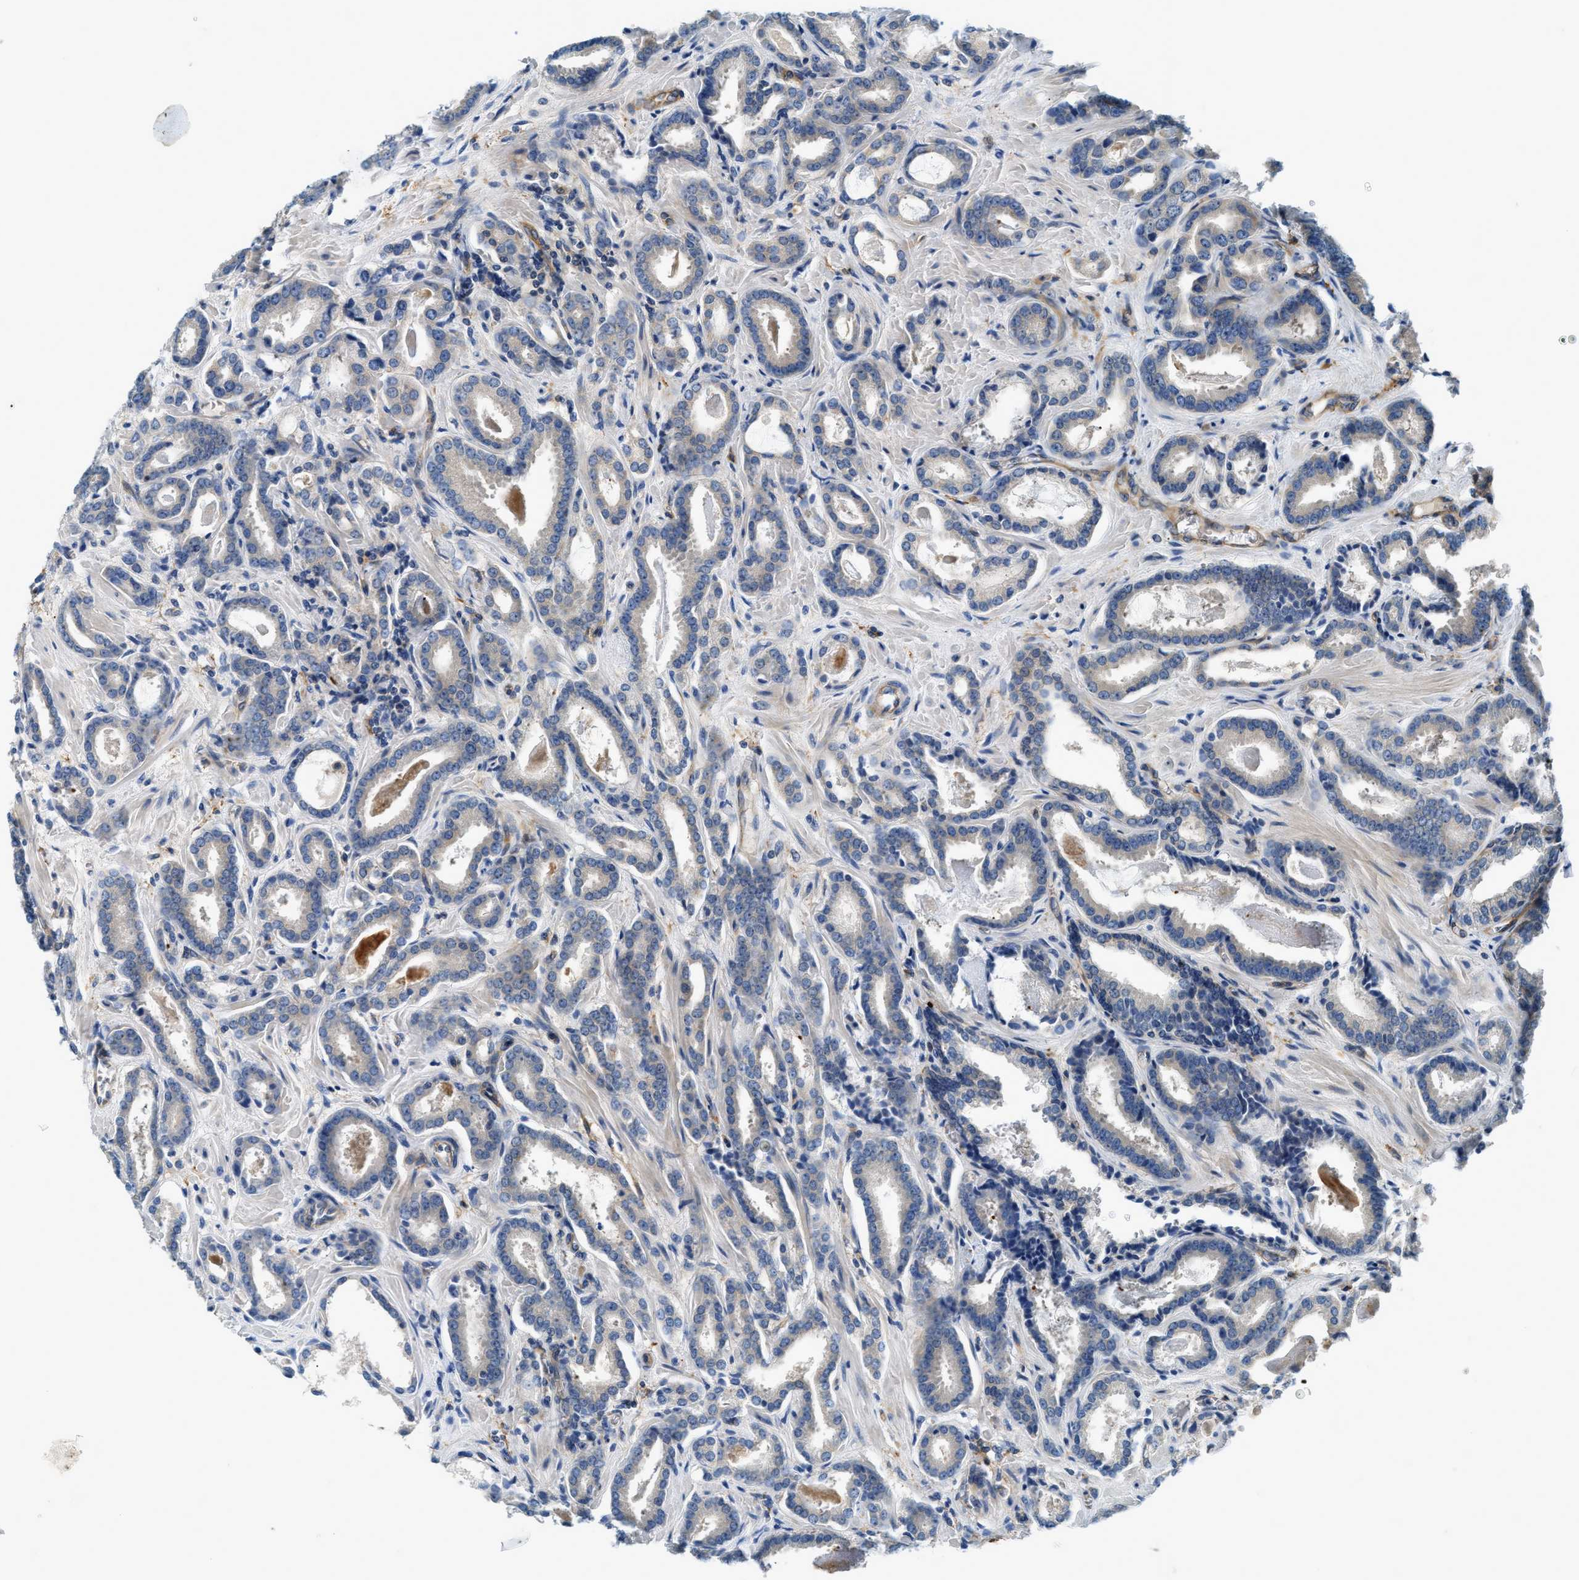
{"staining": {"intensity": "moderate", "quantity": "<25%", "location": "cytoplasmic/membranous"}, "tissue": "prostate cancer", "cell_type": "Tumor cells", "image_type": "cancer", "snomed": [{"axis": "morphology", "description": "Adenocarcinoma, Low grade"}, {"axis": "topography", "description": "Prostate"}], "caption": "Immunohistochemistry (IHC) image of human prostate cancer (low-grade adenocarcinoma) stained for a protein (brown), which shows low levels of moderate cytoplasmic/membranous staining in approximately <25% of tumor cells.", "gene": "NSUN7", "patient": {"sex": "male", "age": 53}}